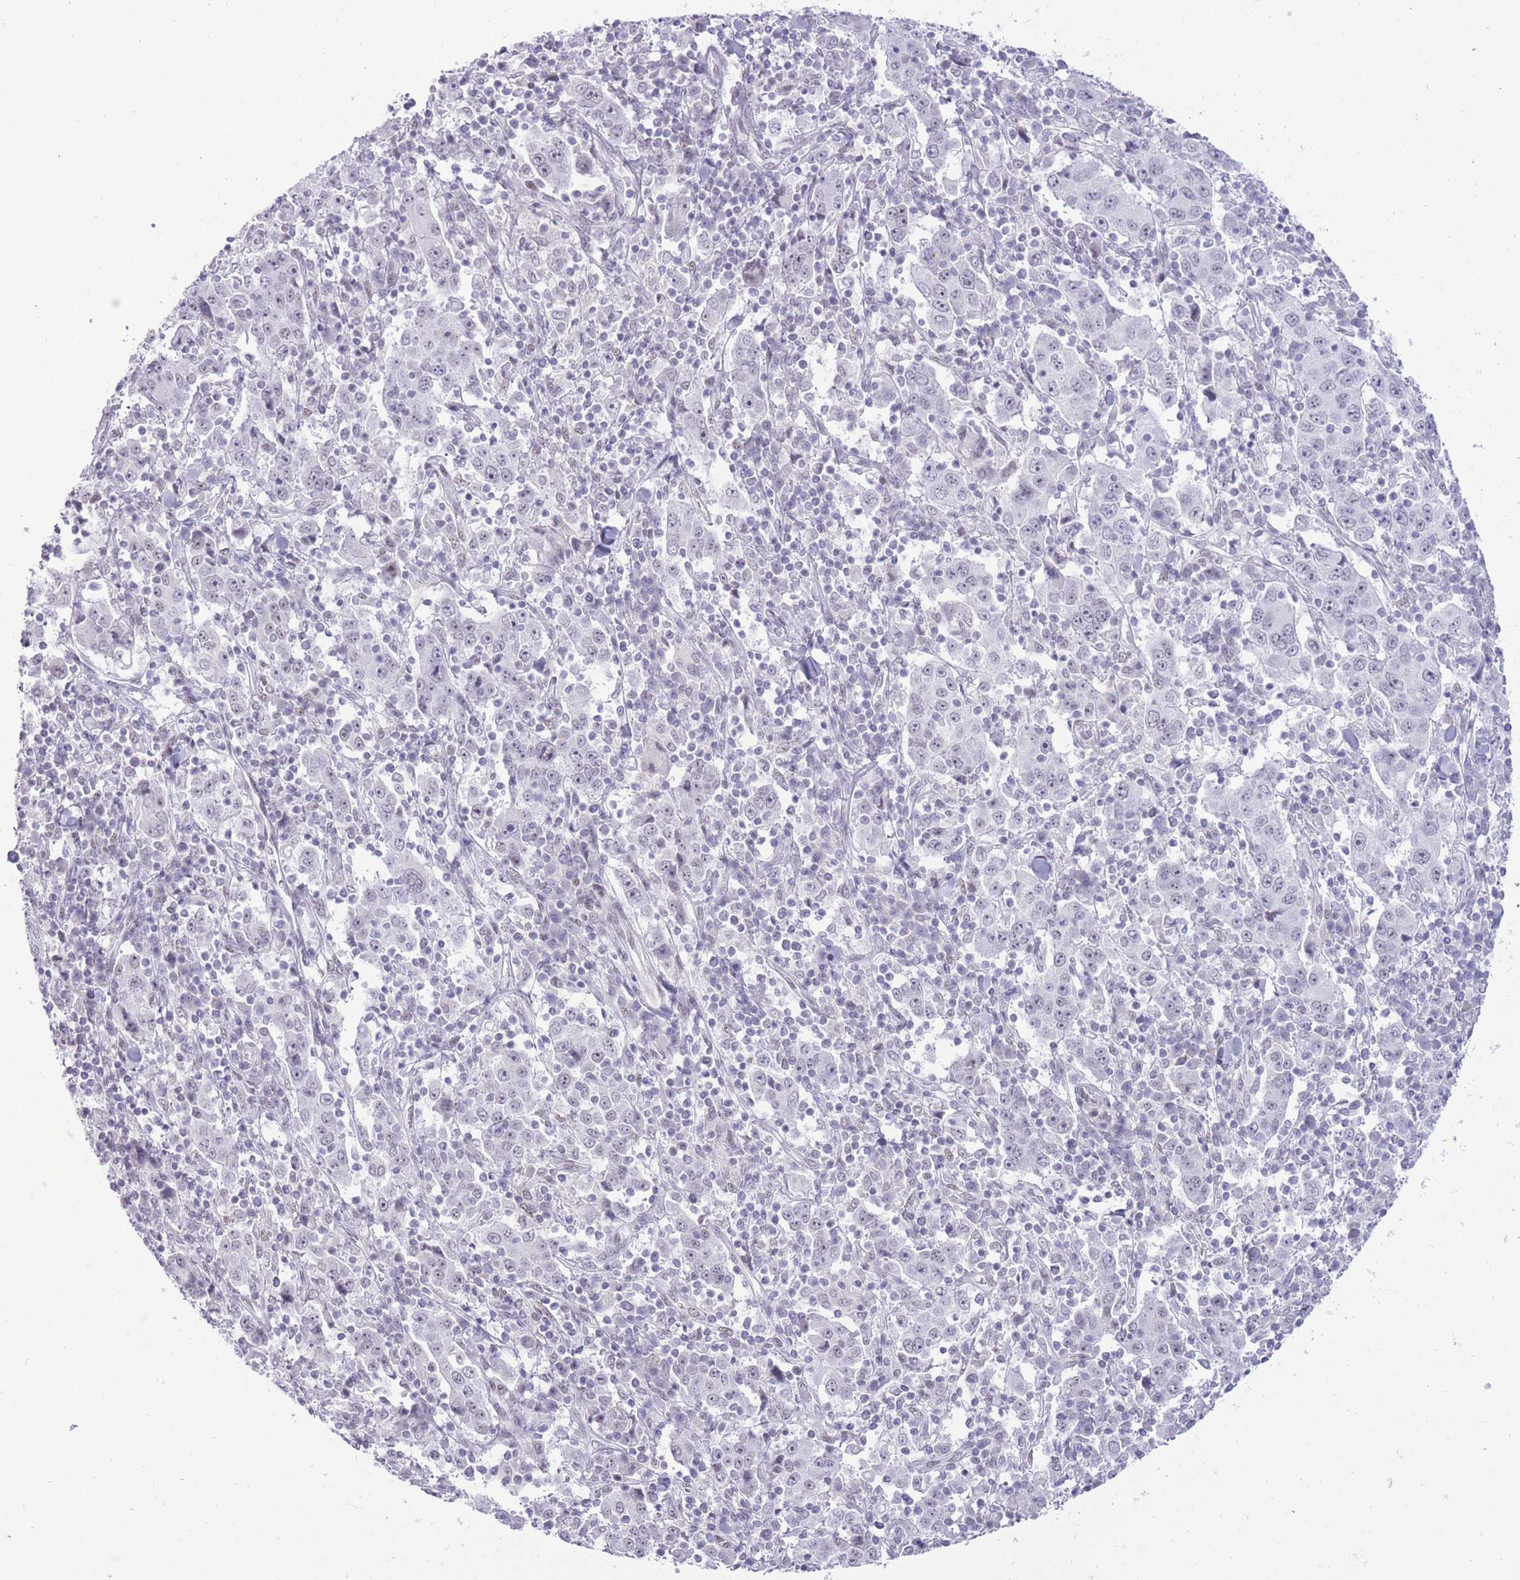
{"staining": {"intensity": "negative", "quantity": "none", "location": "none"}, "tissue": "stomach cancer", "cell_type": "Tumor cells", "image_type": "cancer", "snomed": [{"axis": "morphology", "description": "Normal tissue, NOS"}, {"axis": "morphology", "description": "Adenocarcinoma, NOS"}, {"axis": "topography", "description": "Stomach, upper"}, {"axis": "topography", "description": "Stomach"}], "caption": "Human stomach adenocarcinoma stained for a protein using immunohistochemistry (IHC) displays no positivity in tumor cells.", "gene": "ZBED5", "patient": {"sex": "male", "age": 59}}